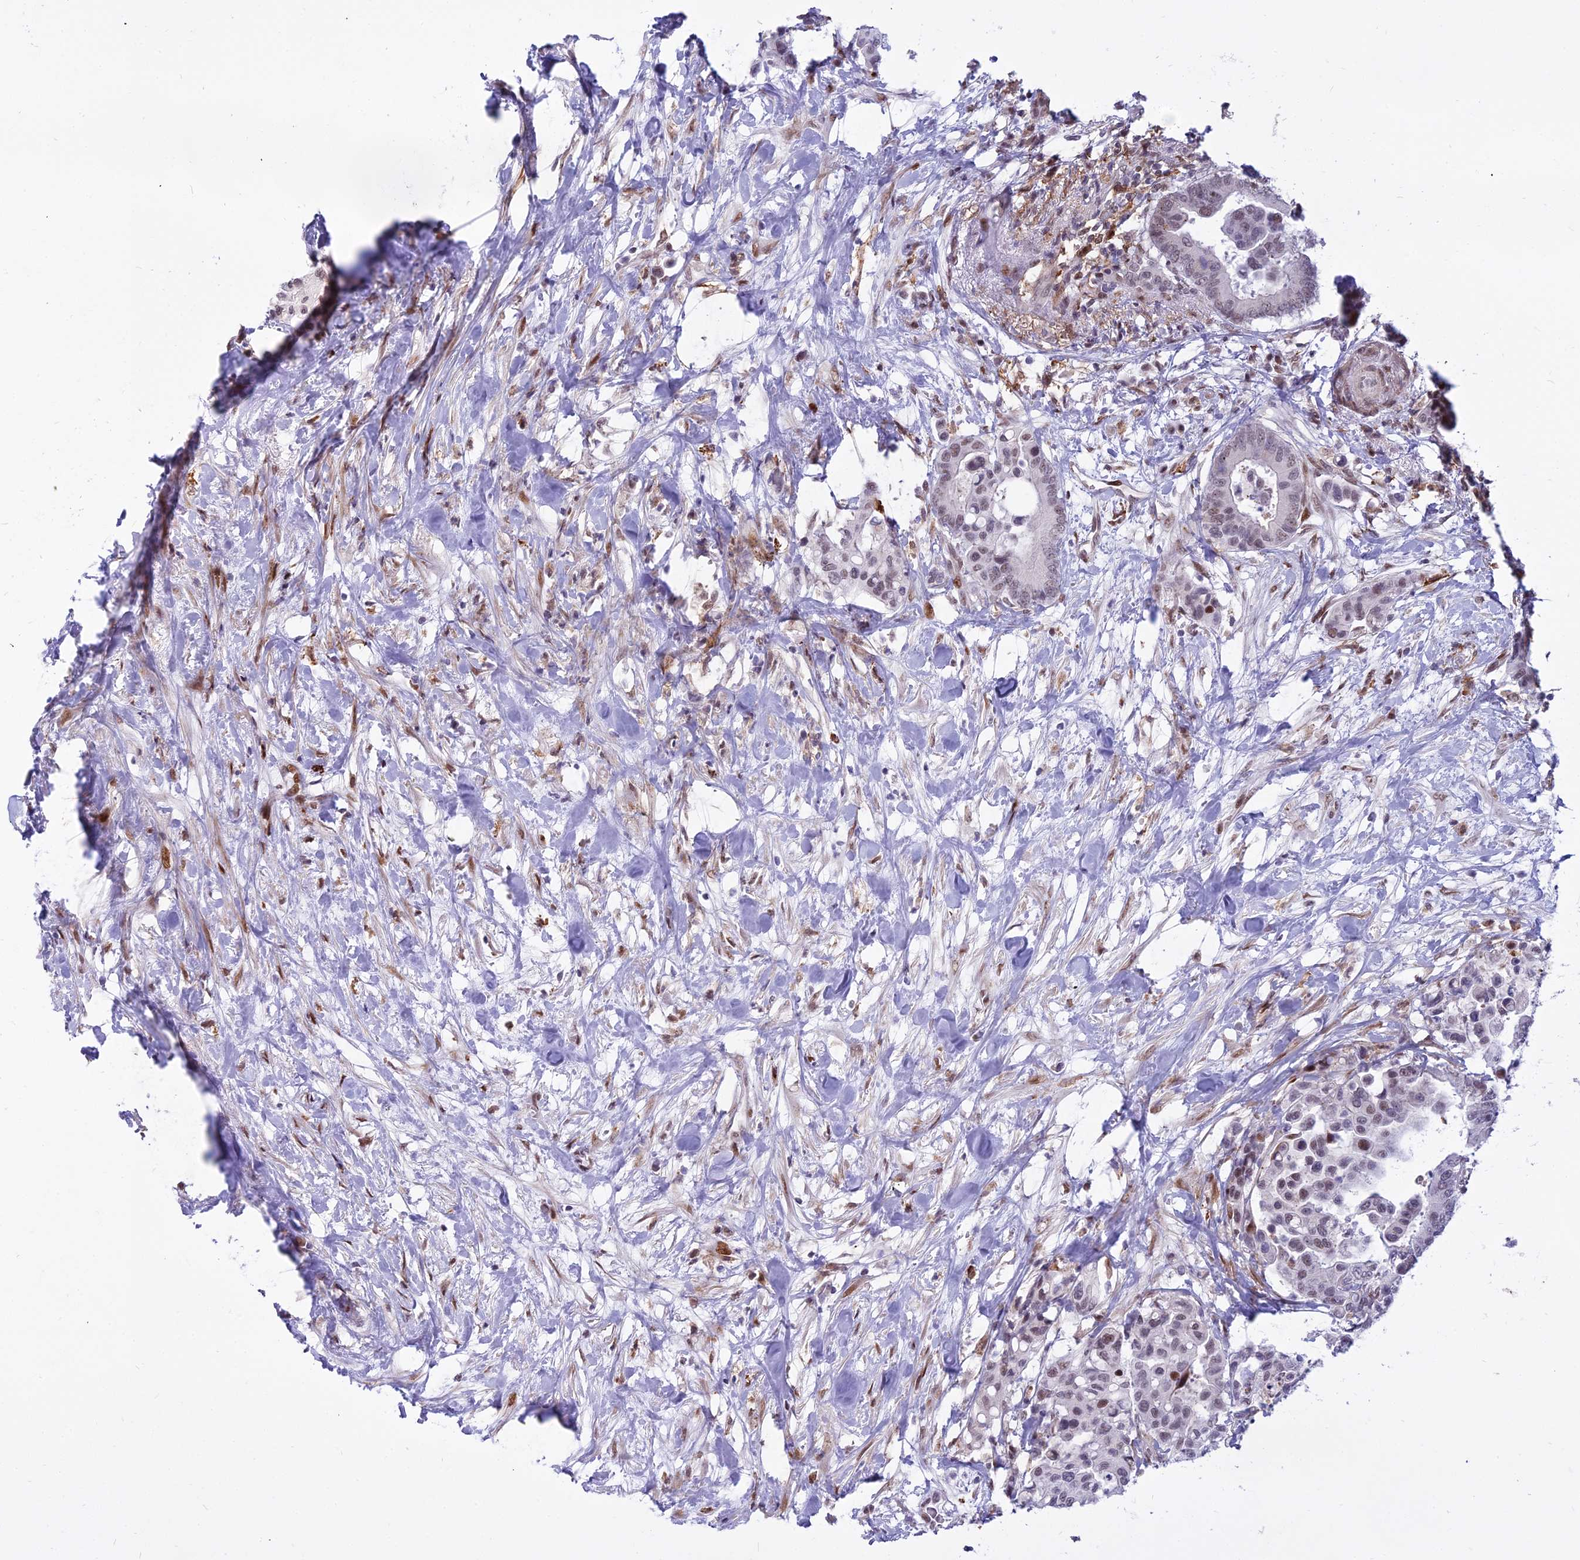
{"staining": {"intensity": "moderate", "quantity": "<25%", "location": "nuclear"}, "tissue": "colorectal cancer", "cell_type": "Tumor cells", "image_type": "cancer", "snomed": [{"axis": "morphology", "description": "Normal tissue, NOS"}, {"axis": "morphology", "description": "Adenocarcinoma, NOS"}, {"axis": "topography", "description": "Colon"}], "caption": "Protein staining exhibits moderate nuclear positivity in approximately <25% of tumor cells in colorectal cancer.", "gene": "ALG10", "patient": {"sex": "male", "age": 82}}